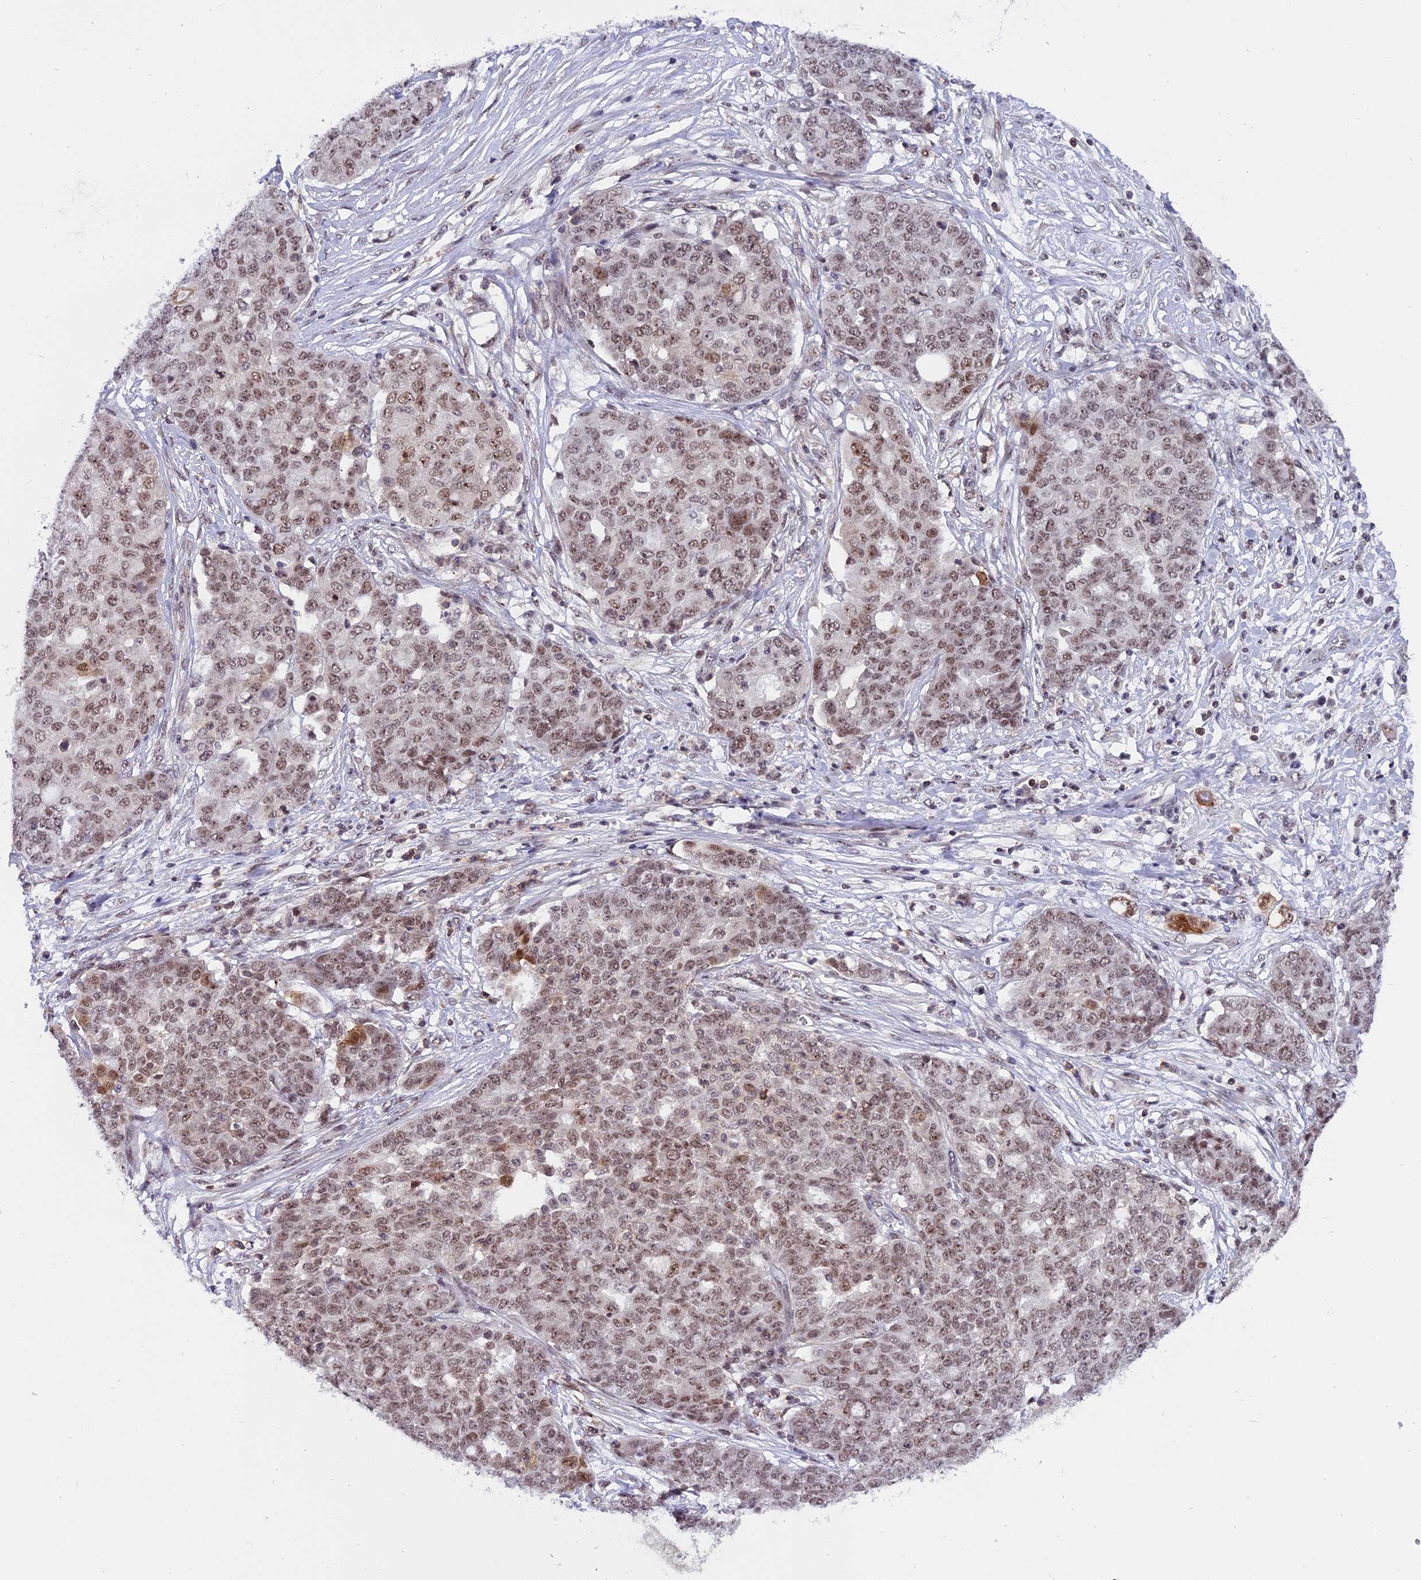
{"staining": {"intensity": "moderate", "quantity": ">75%", "location": "nuclear"}, "tissue": "ovarian cancer", "cell_type": "Tumor cells", "image_type": "cancer", "snomed": [{"axis": "morphology", "description": "Cystadenocarcinoma, serous, NOS"}, {"axis": "topography", "description": "Soft tissue"}, {"axis": "topography", "description": "Ovary"}], "caption": "The micrograph demonstrates immunohistochemical staining of ovarian serous cystadenocarcinoma. There is moderate nuclear expression is appreciated in approximately >75% of tumor cells. The staining was performed using DAB to visualize the protein expression in brown, while the nuclei were stained in blue with hematoxylin (Magnification: 20x).", "gene": "TADA3", "patient": {"sex": "female", "age": 57}}